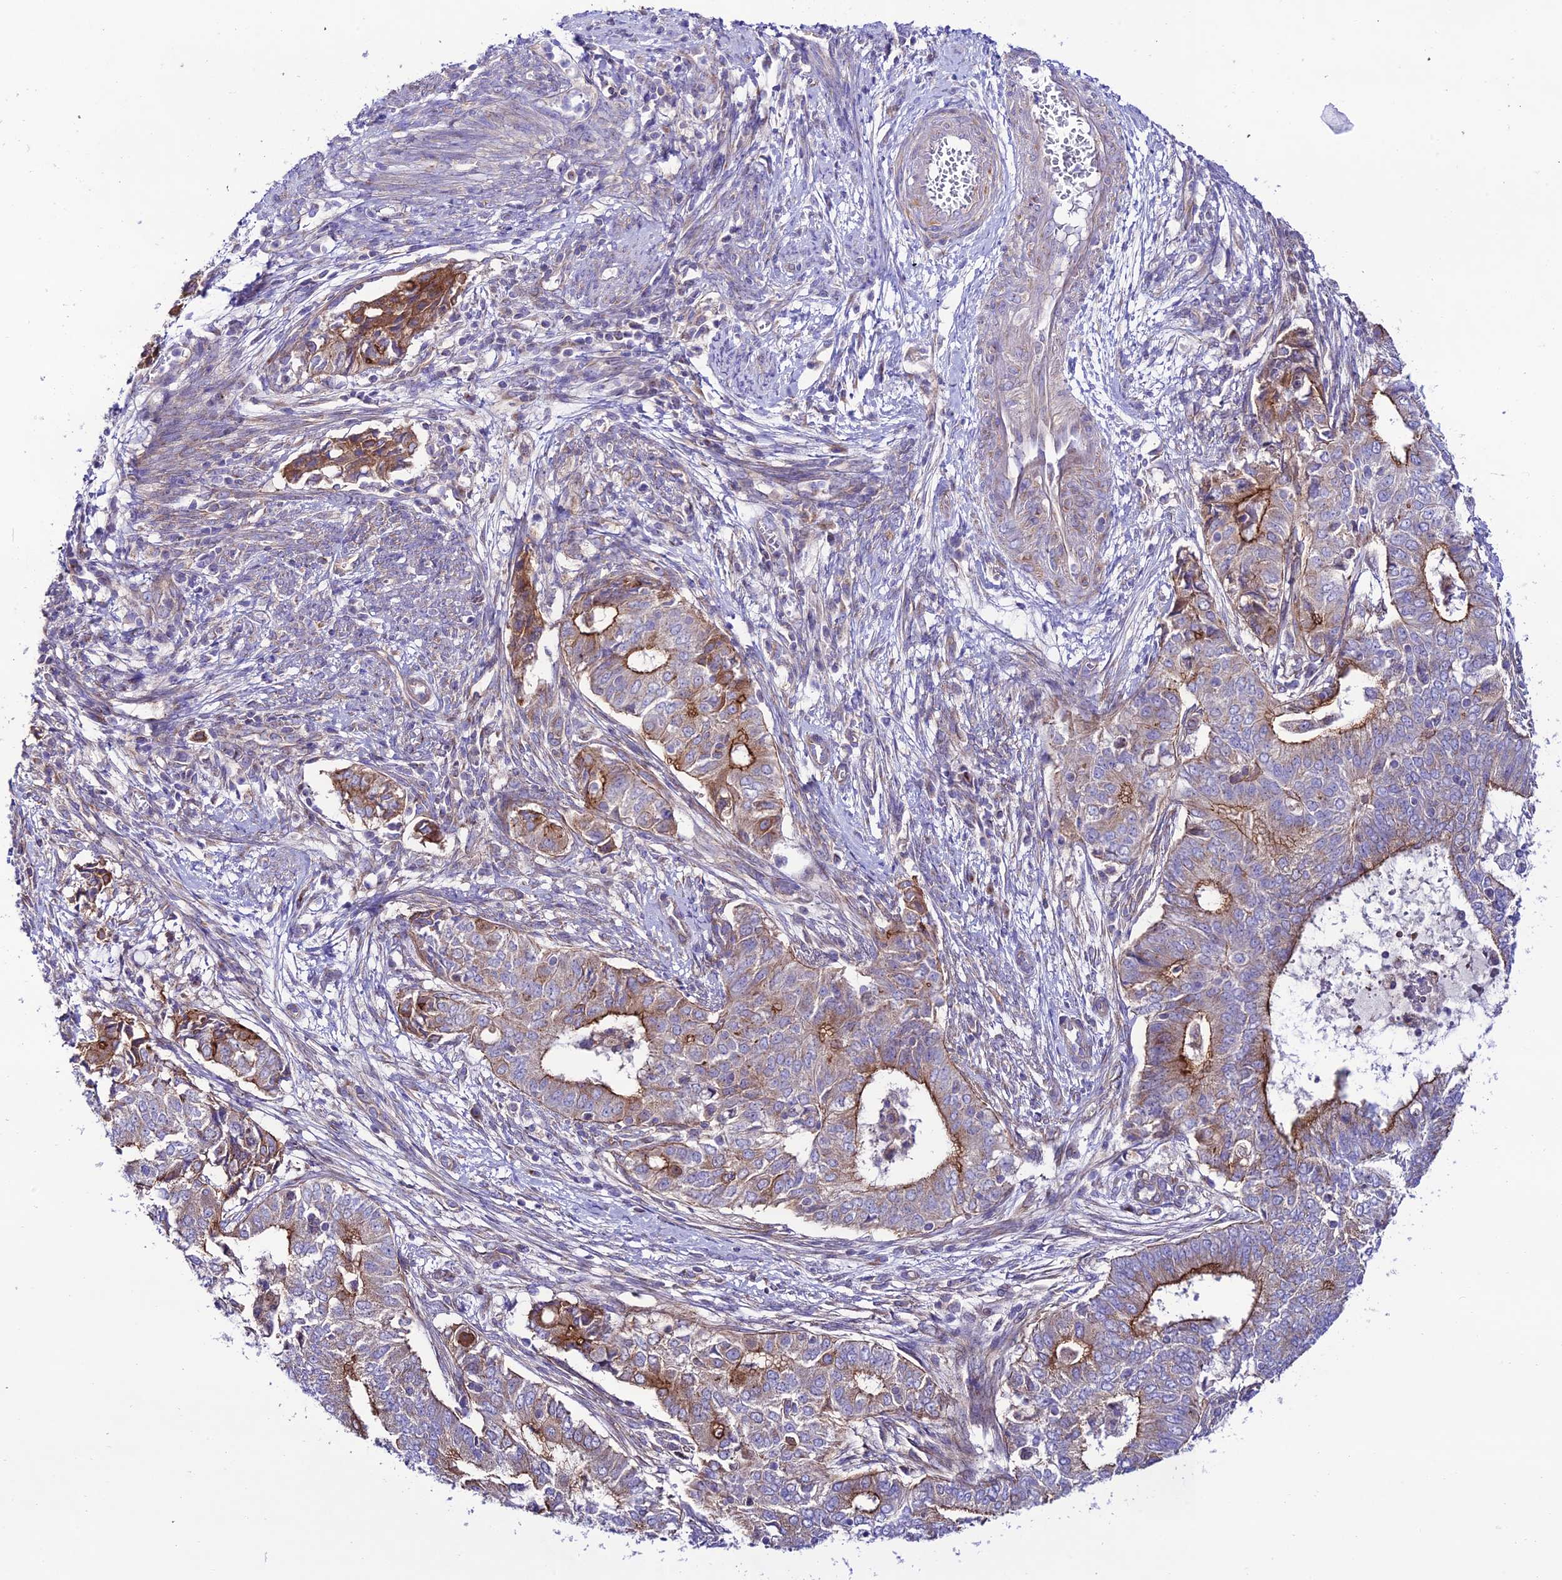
{"staining": {"intensity": "strong", "quantity": "<25%", "location": "cytoplasmic/membranous"}, "tissue": "endometrial cancer", "cell_type": "Tumor cells", "image_type": "cancer", "snomed": [{"axis": "morphology", "description": "Adenocarcinoma, NOS"}, {"axis": "topography", "description": "Endometrium"}], "caption": "Immunohistochemical staining of endometrial cancer (adenocarcinoma) reveals medium levels of strong cytoplasmic/membranous protein expression in about <25% of tumor cells.", "gene": "LACTB2", "patient": {"sex": "female", "age": 62}}